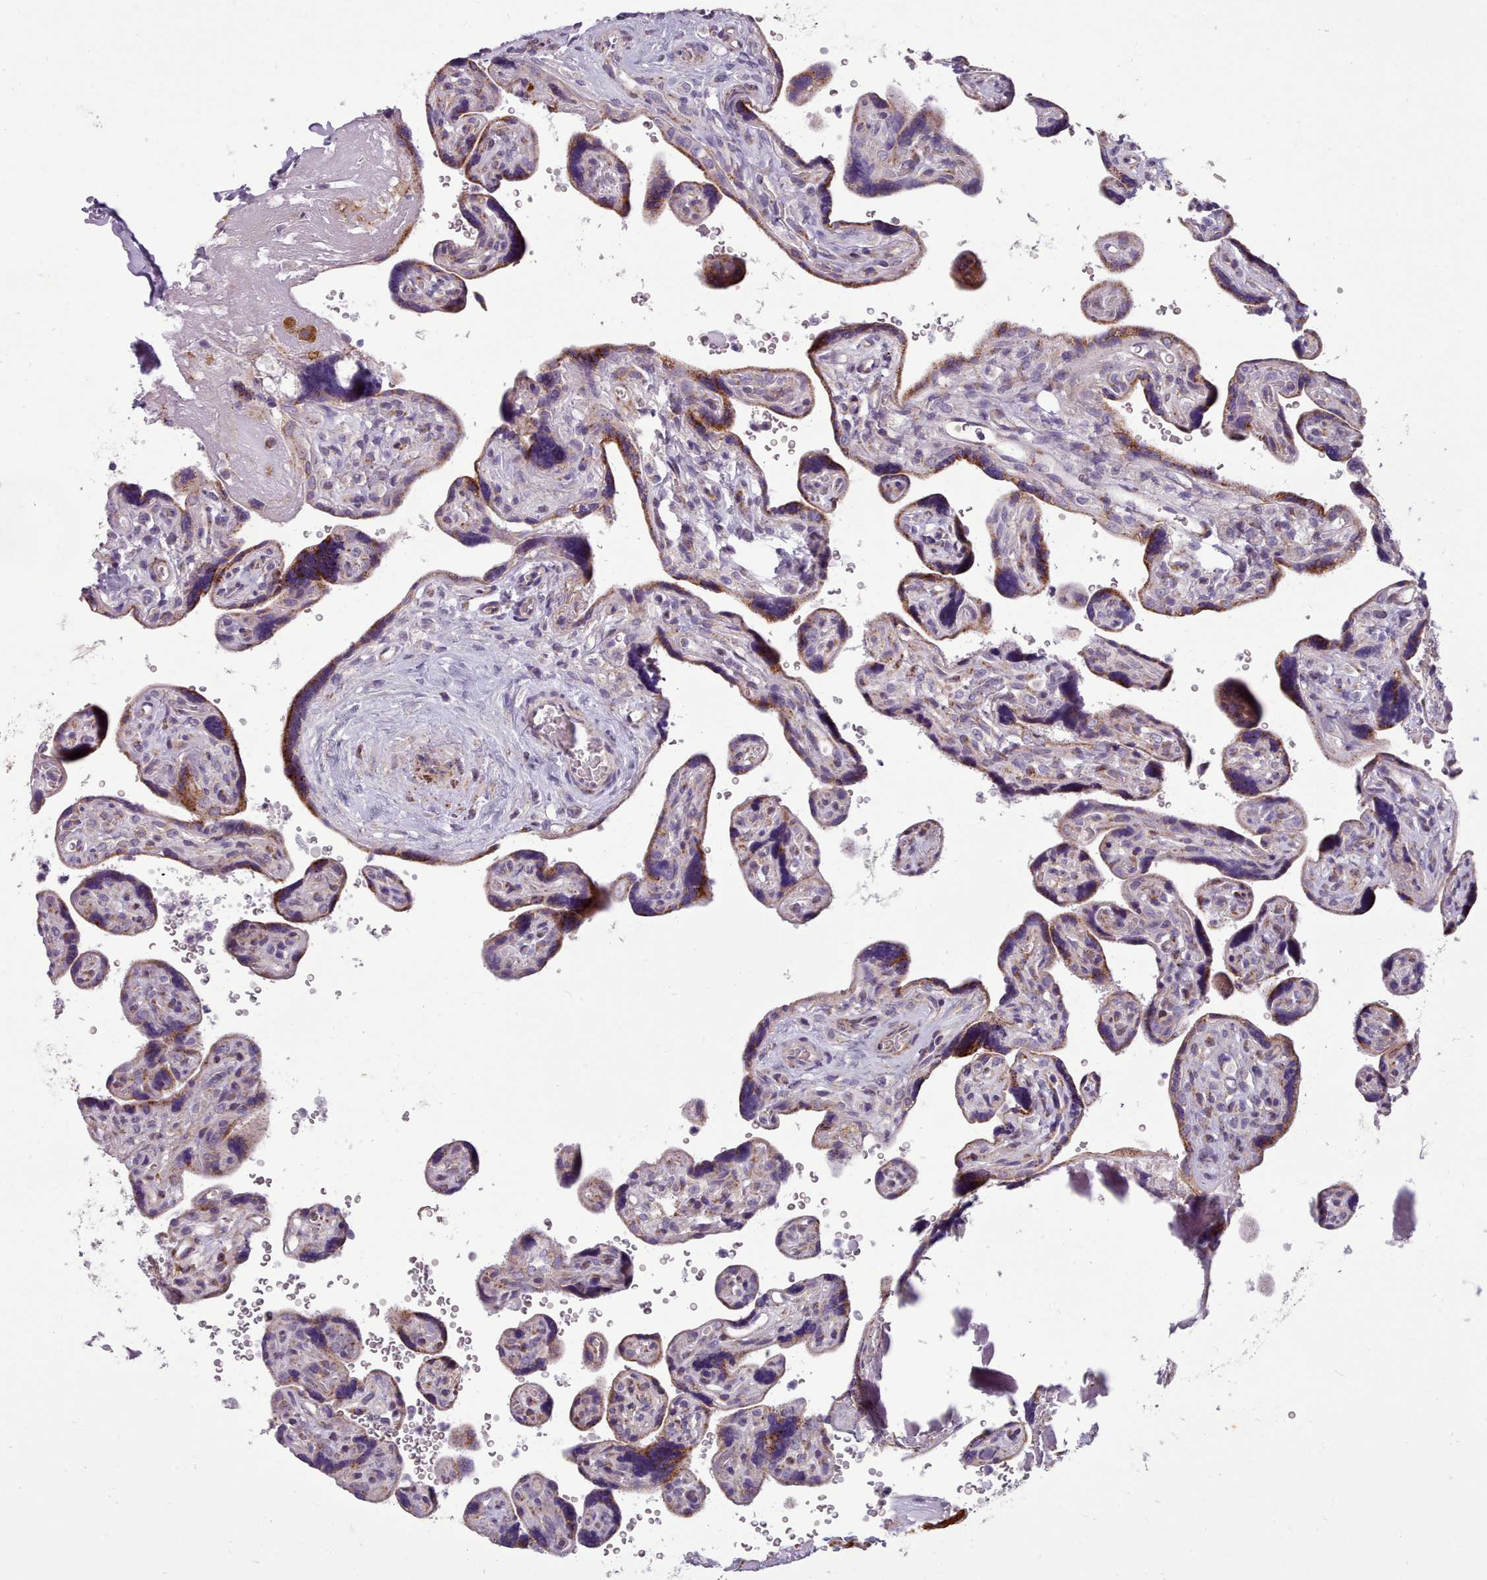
{"staining": {"intensity": "strong", "quantity": ">75%", "location": "cytoplasmic/membranous"}, "tissue": "placenta", "cell_type": "Decidual cells", "image_type": "normal", "snomed": [{"axis": "morphology", "description": "Normal tissue, NOS"}, {"axis": "topography", "description": "Placenta"}], "caption": "Protein analysis of benign placenta shows strong cytoplasmic/membranous expression in about >75% of decidual cells. (IHC, brightfield microscopy, high magnification).", "gene": "FKBP10", "patient": {"sex": "female", "age": 39}}